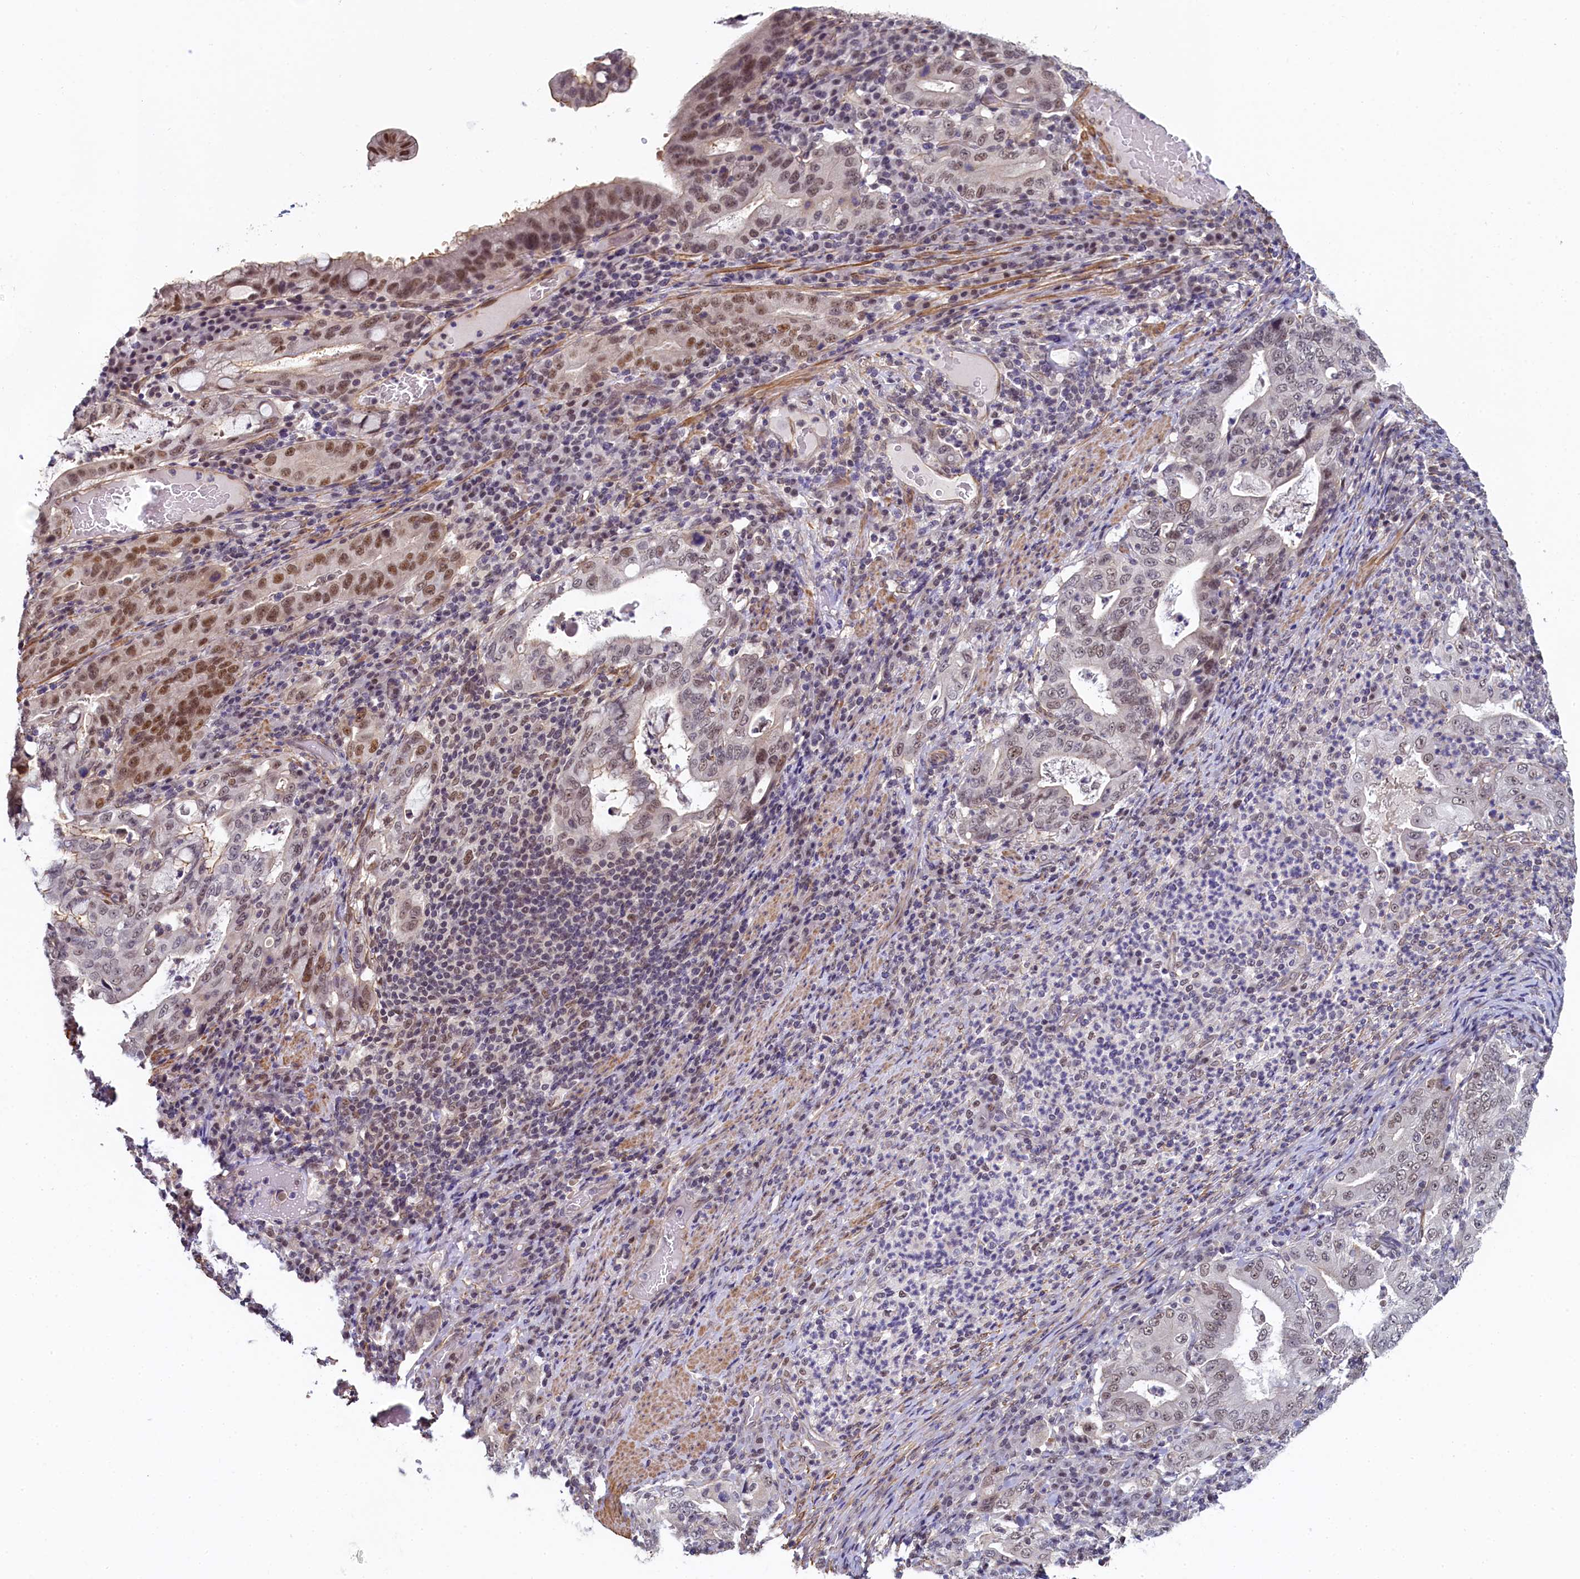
{"staining": {"intensity": "weak", "quantity": "25%-75%", "location": "nuclear"}, "tissue": "stomach cancer", "cell_type": "Tumor cells", "image_type": "cancer", "snomed": [{"axis": "morphology", "description": "Normal tissue, NOS"}, {"axis": "morphology", "description": "Adenocarcinoma, NOS"}, {"axis": "topography", "description": "Esophagus"}, {"axis": "topography", "description": "Stomach, upper"}, {"axis": "topography", "description": "Peripheral nerve tissue"}], "caption": "Adenocarcinoma (stomach) tissue displays weak nuclear positivity in about 25%-75% of tumor cells, visualized by immunohistochemistry.", "gene": "INTS14", "patient": {"sex": "male", "age": 62}}